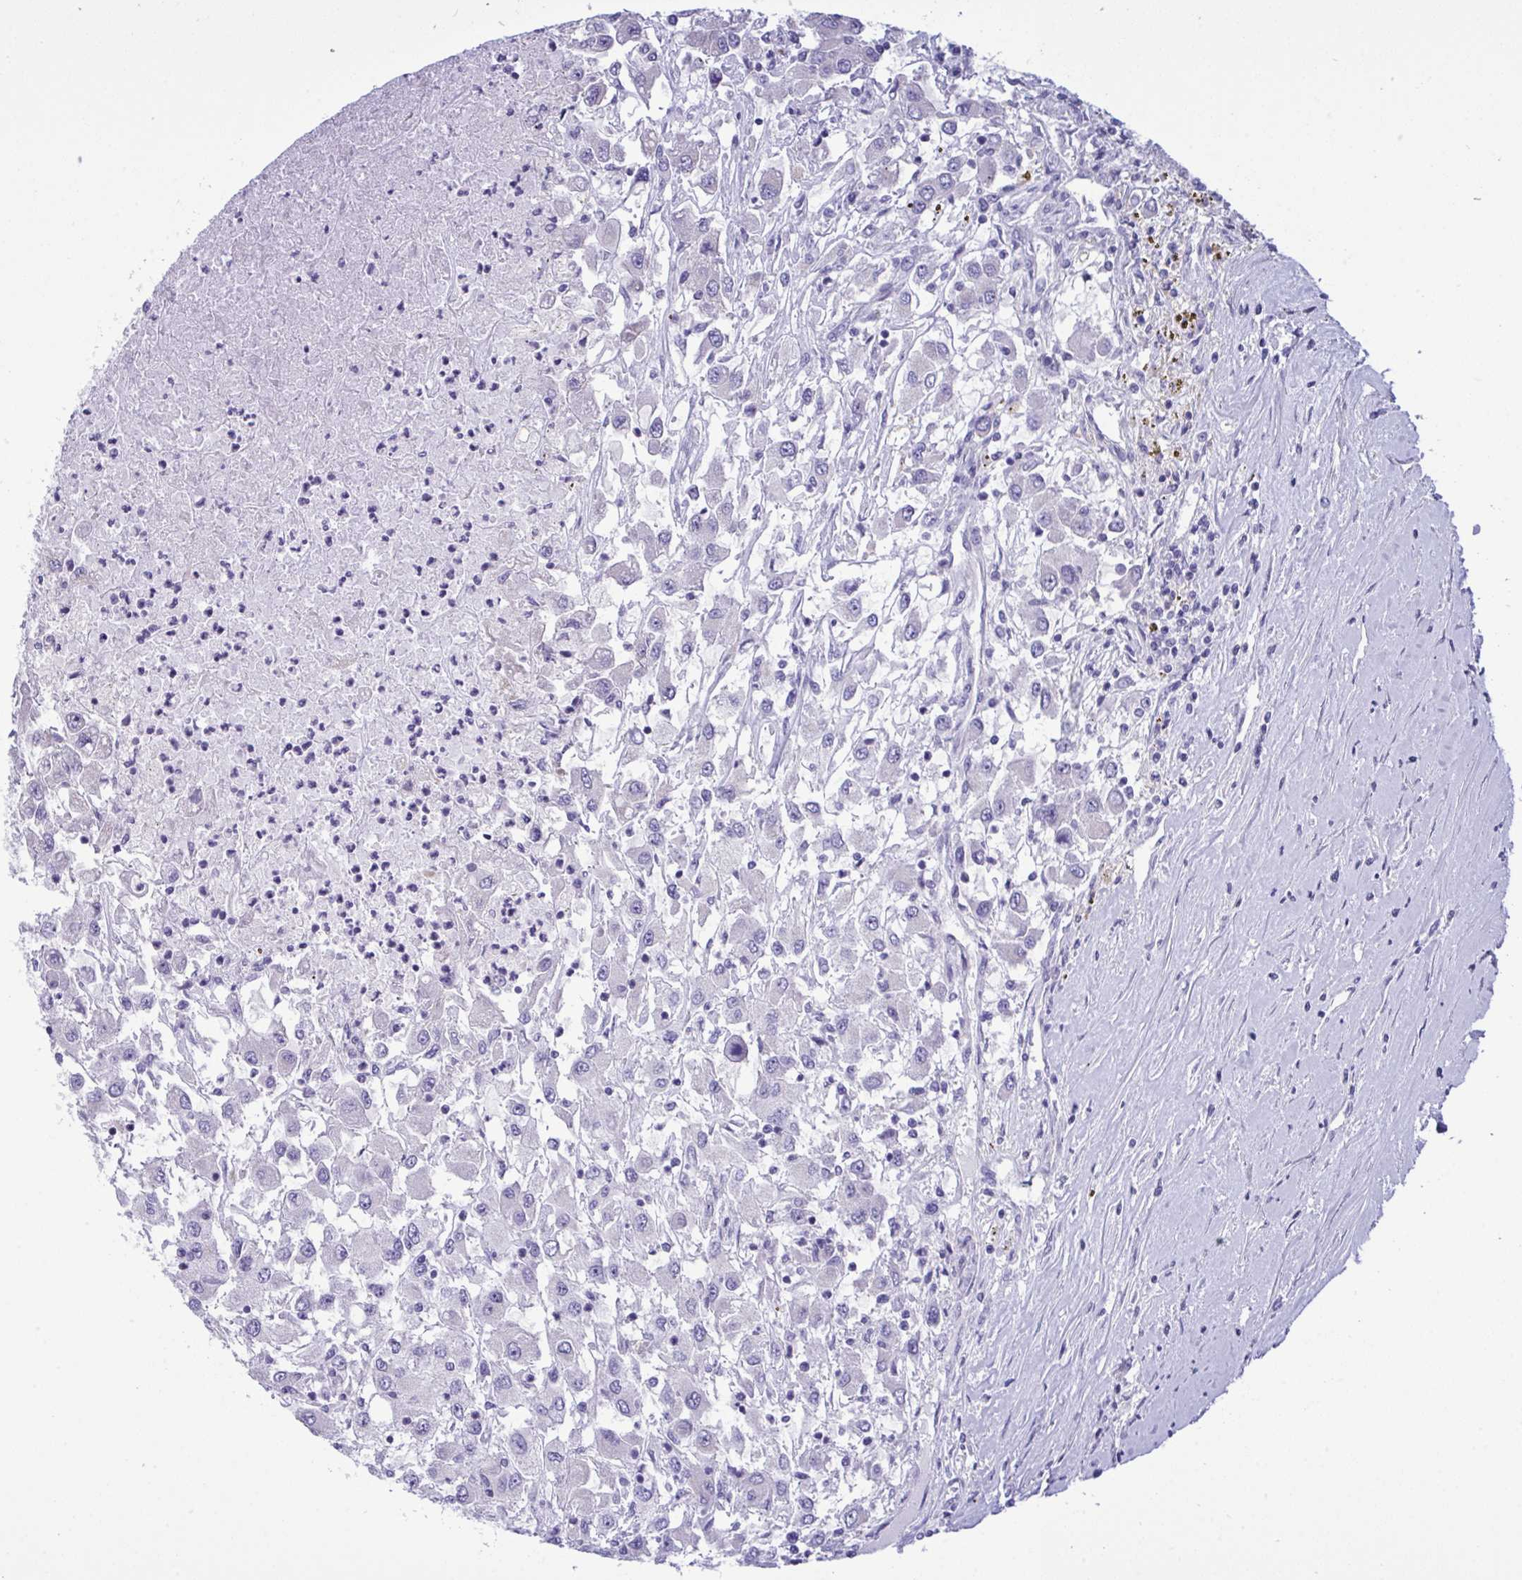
{"staining": {"intensity": "negative", "quantity": "none", "location": "none"}, "tissue": "renal cancer", "cell_type": "Tumor cells", "image_type": "cancer", "snomed": [{"axis": "morphology", "description": "Adenocarcinoma, NOS"}, {"axis": "topography", "description": "Kidney"}], "caption": "IHC micrograph of neoplastic tissue: human renal adenocarcinoma stained with DAB (3,3'-diaminobenzidine) exhibits no significant protein staining in tumor cells.", "gene": "WDR97", "patient": {"sex": "female", "age": 67}}